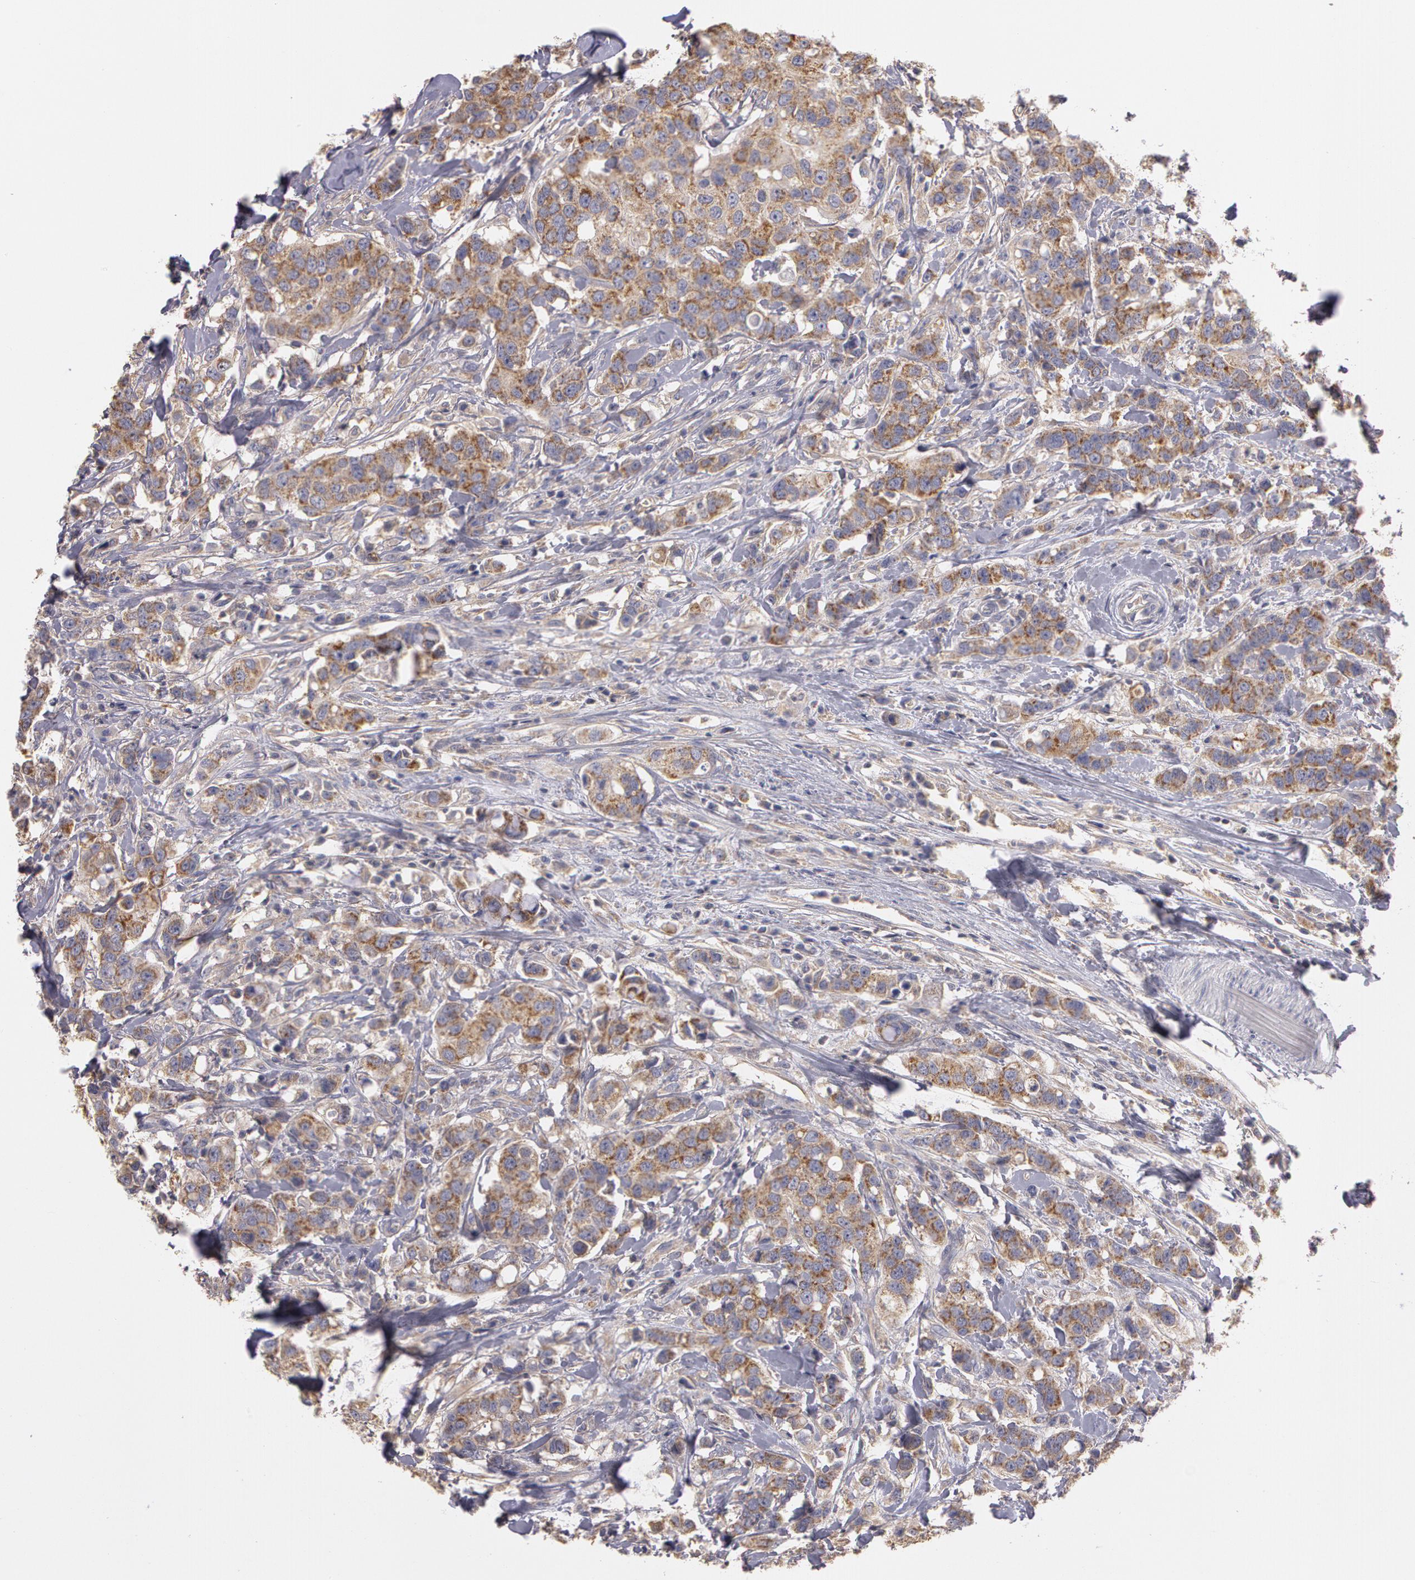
{"staining": {"intensity": "moderate", "quantity": ">75%", "location": "cytoplasmic/membranous"}, "tissue": "breast cancer", "cell_type": "Tumor cells", "image_type": "cancer", "snomed": [{"axis": "morphology", "description": "Duct carcinoma"}, {"axis": "topography", "description": "Breast"}], "caption": "The histopathology image exhibits a brown stain indicating the presence of a protein in the cytoplasmic/membranous of tumor cells in breast cancer (infiltrating ductal carcinoma). (DAB (3,3'-diaminobenzidine) IHC, brown staining for protein, blue staining for nuclei).", "gene": "NEK9", "patient": {"sex": "female", "age": 27}}